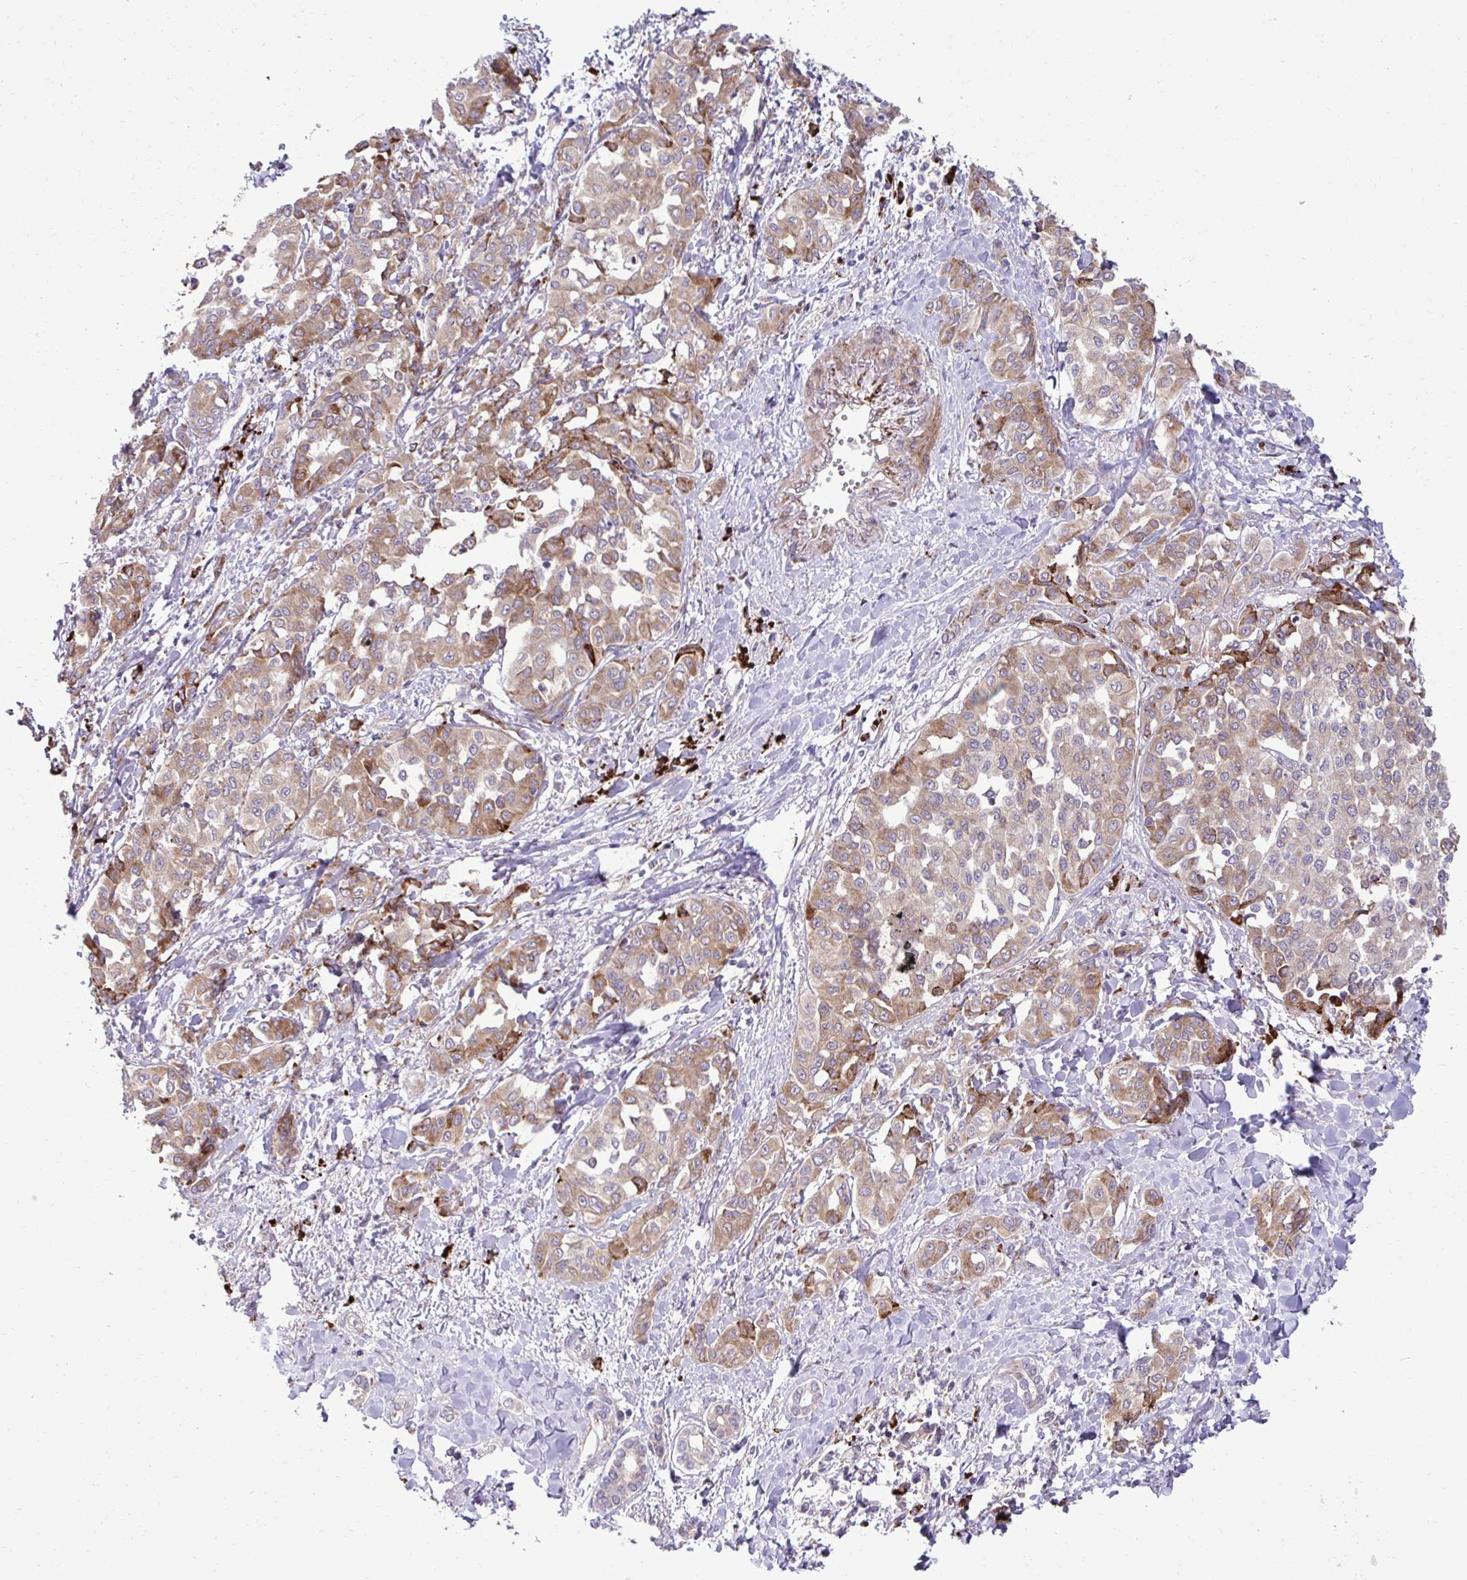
{"staining": {"intensity": "moderate", "quantity": ">75%", "location": "cytoplasmic/membranous"}, "tissue": "liver cancer", "cell_type": "Tumor cells", "image_type": "cancer", "snomed": [{"axis": "morphology", "description": "Cholangiocarcinoma"}, {"axis": "topography", "description": "Liver"}], "caption": "Protein staining of liver cancer (cholangiocarcinoma) tissue demonstrates moderate cytoplasmic/membranous expression in approximately >75% of tumor cells. (IHC, brightfield microscopy, high magnification).", "gene": "LIMS1", "patient": {"sex": "female", "age": 77}}